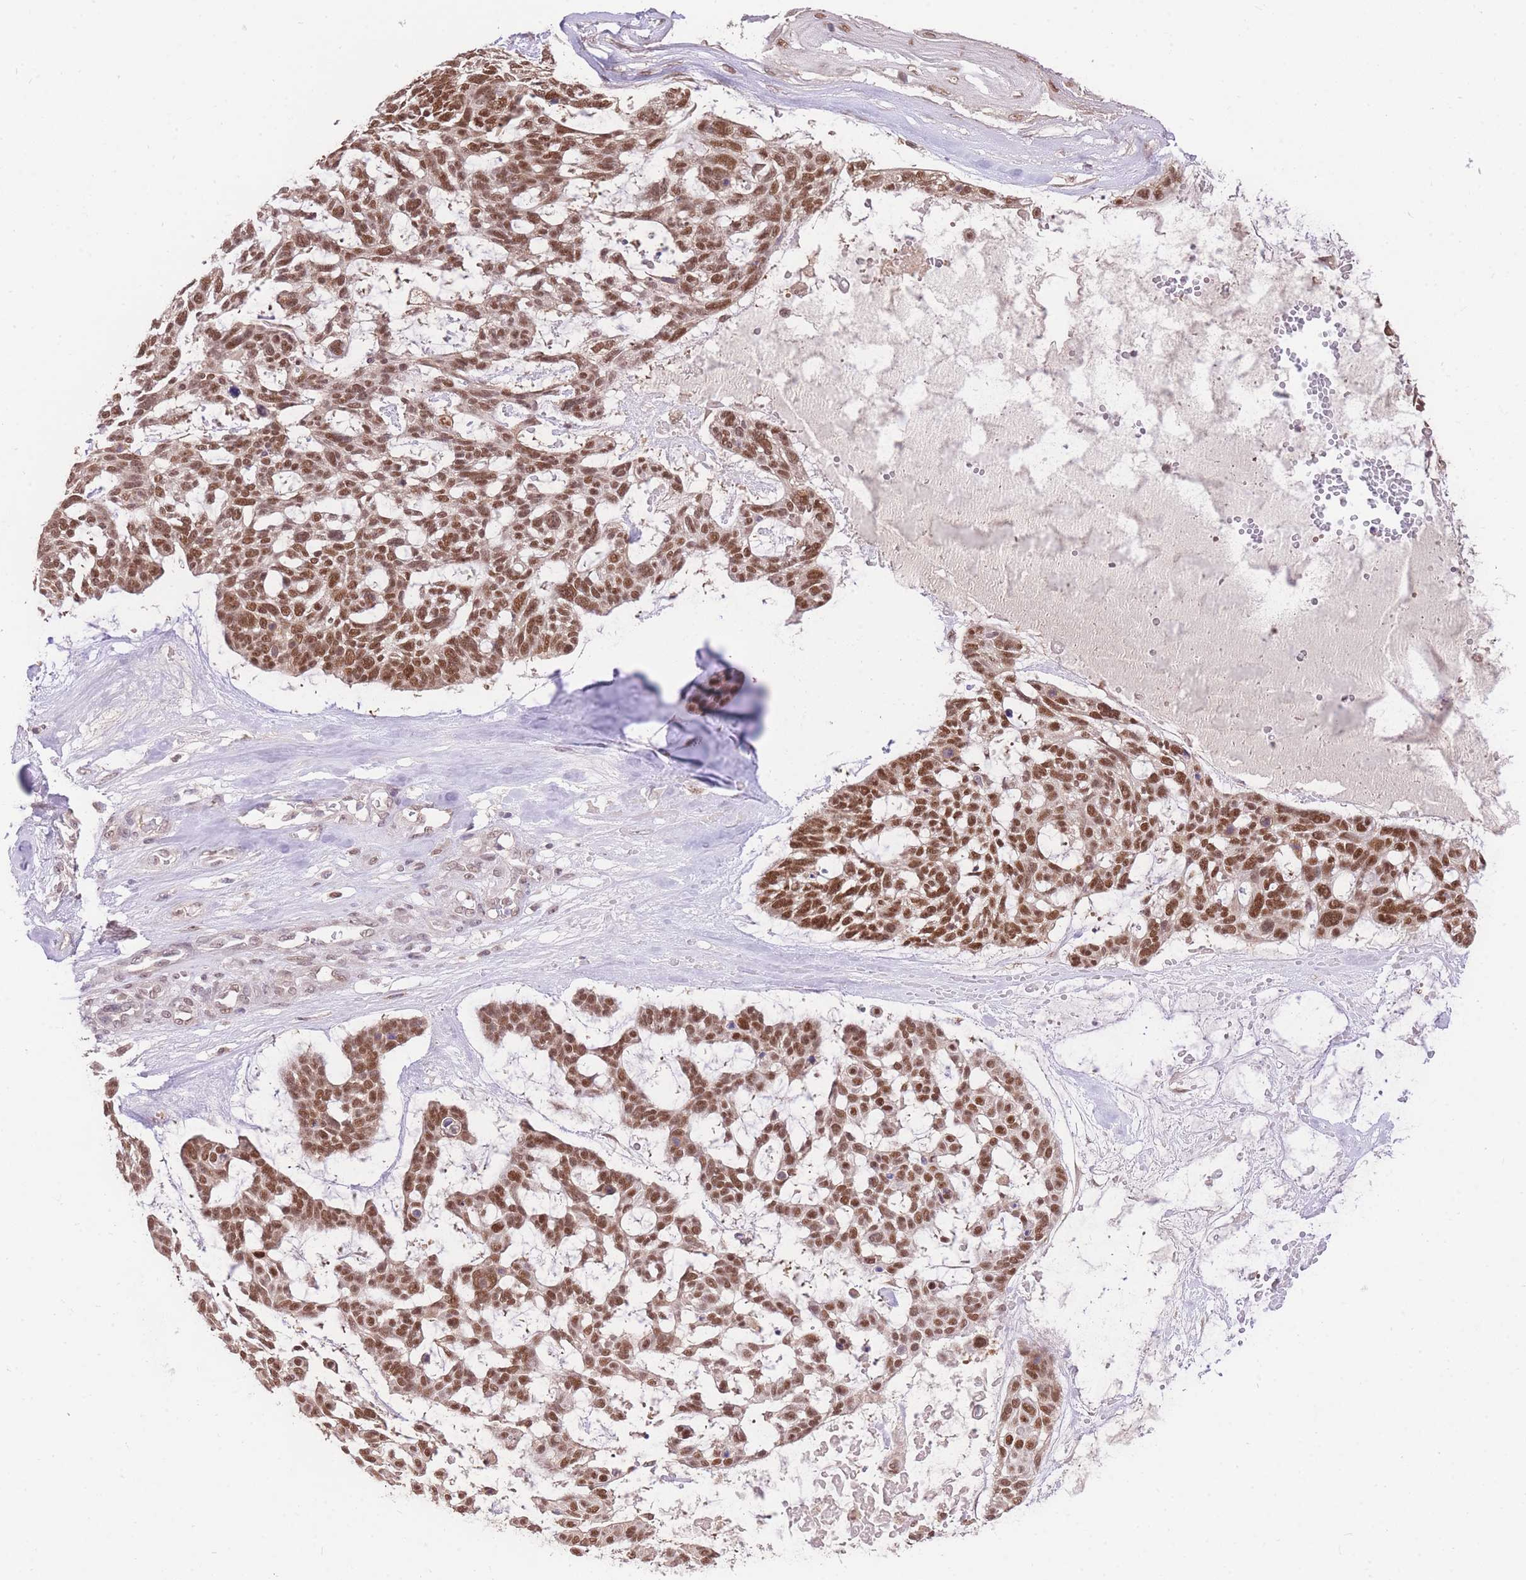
{"staining": {"intensity": "strong", "quantity": ">75%", "location": "nuclear"}, "tissue": "skin cancer", "cell_type": "Tumor cells", "image_type": "cancer", "snomed": [{"axis": "morphology", "description": "Basal cell carcinoma"}, {"axis": "topography", "description": "Skin"}], "caption": "Strong nuclear protein expression is present in about >75% of tumor cells in skin cancer.", "gene": "UBXN7", "patient": {"sex": "male", "age": 88}}